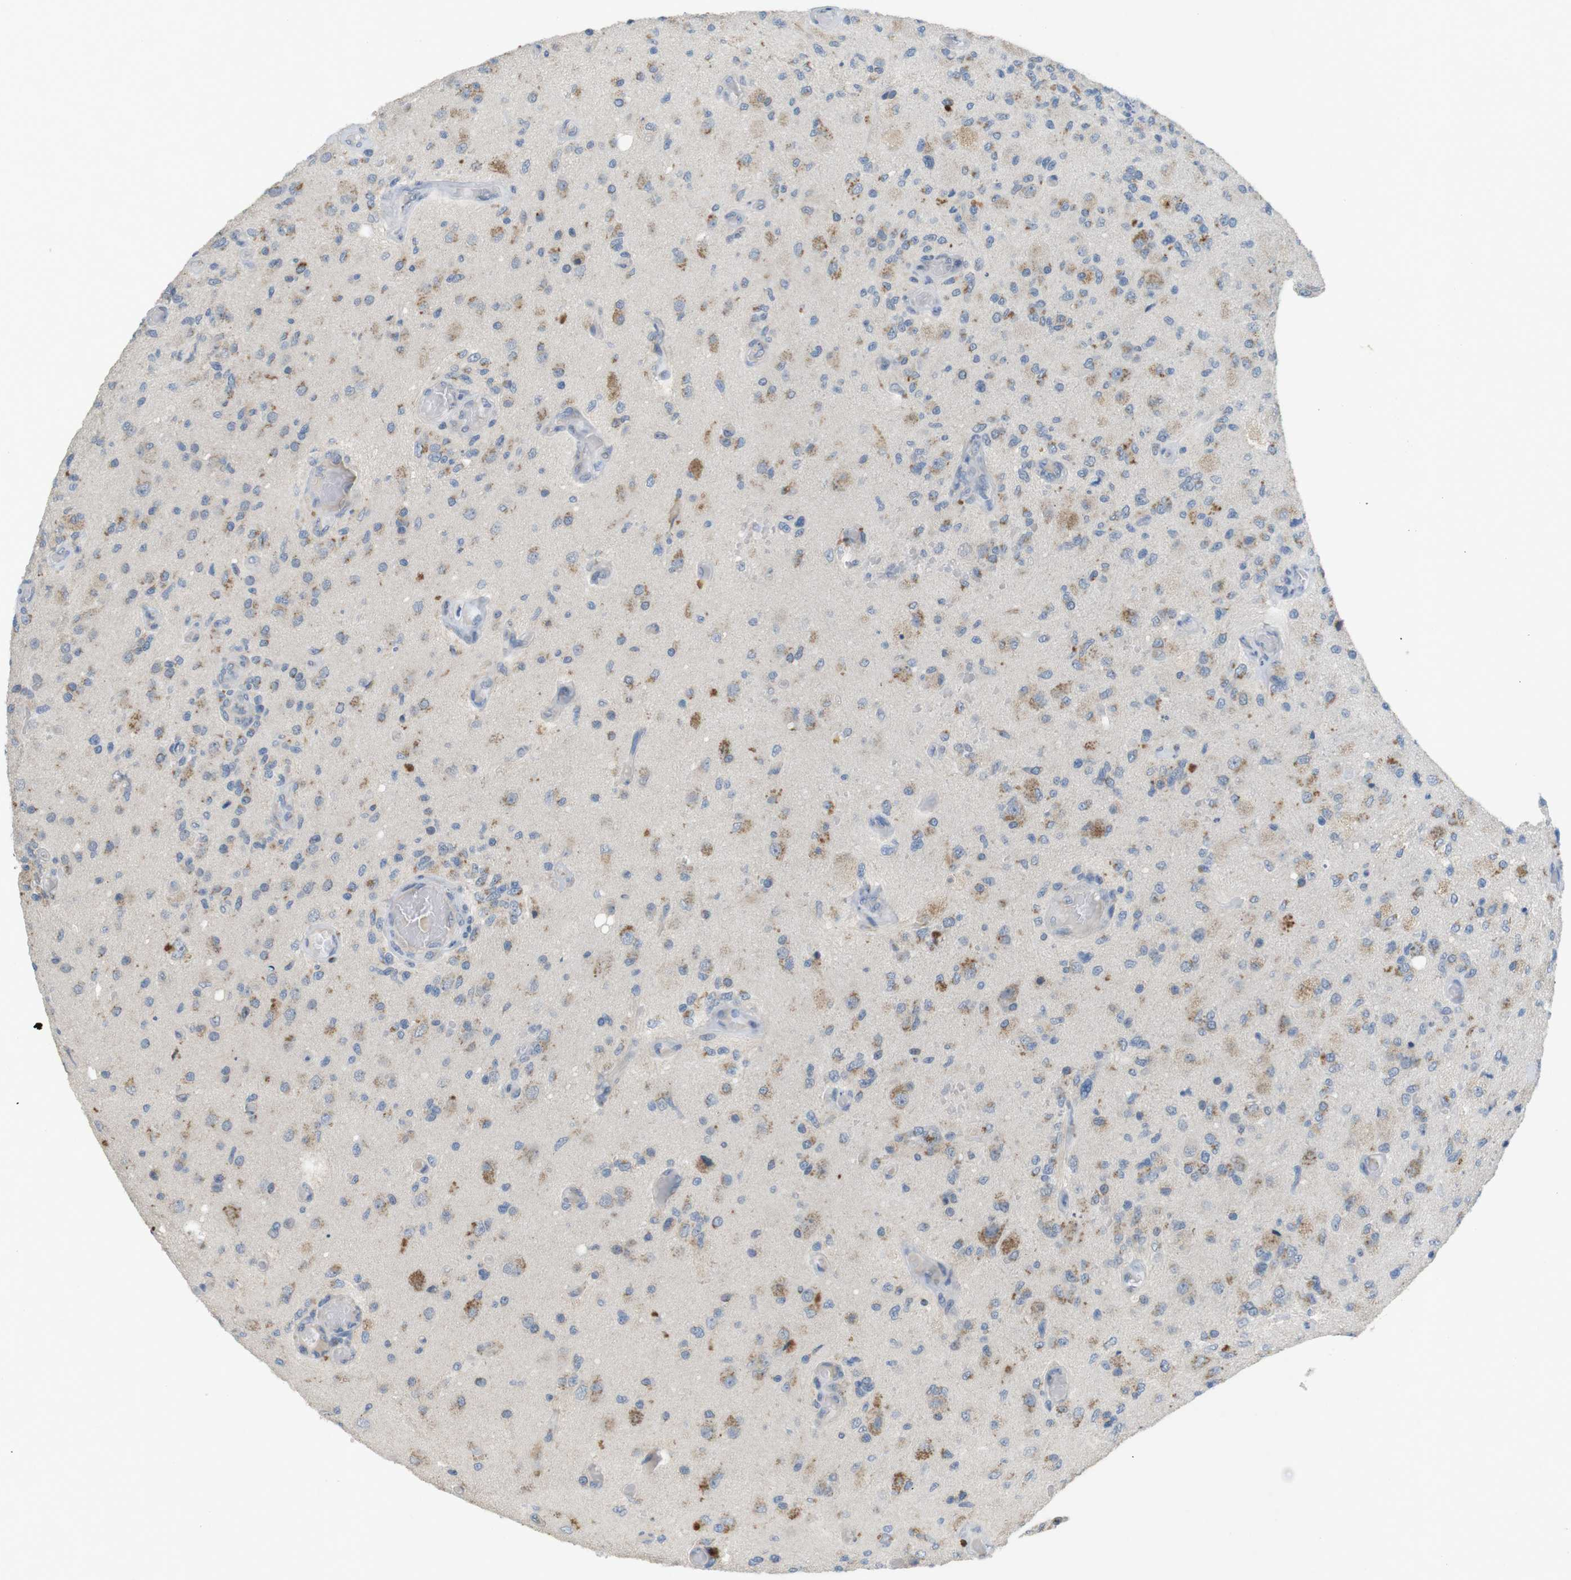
{"staining": {"intensity": "moderate", "quantity": ">75%", "location": "cytoplasmic/membranous"}, "tissue": "glioma", "cell_type": "Tumor cells", "image_type": "cancer", "snomed": [{"axis": "morphology", "description": "Normal tissue, NOS"}, {"axis": "morphology", "description": "Glioma, malignant, High grade"}, {"axis": "topography", "description": "Cerebral cortex"}], "caption": "Immunohistochemistry (IHC) of glioma reveals medium levels of moderate cytoplasmic/membranous positivity in approximately >75% of tumor cells.", "gene": "YIPF3", "patient": {"sex": "male", "age": 77}}